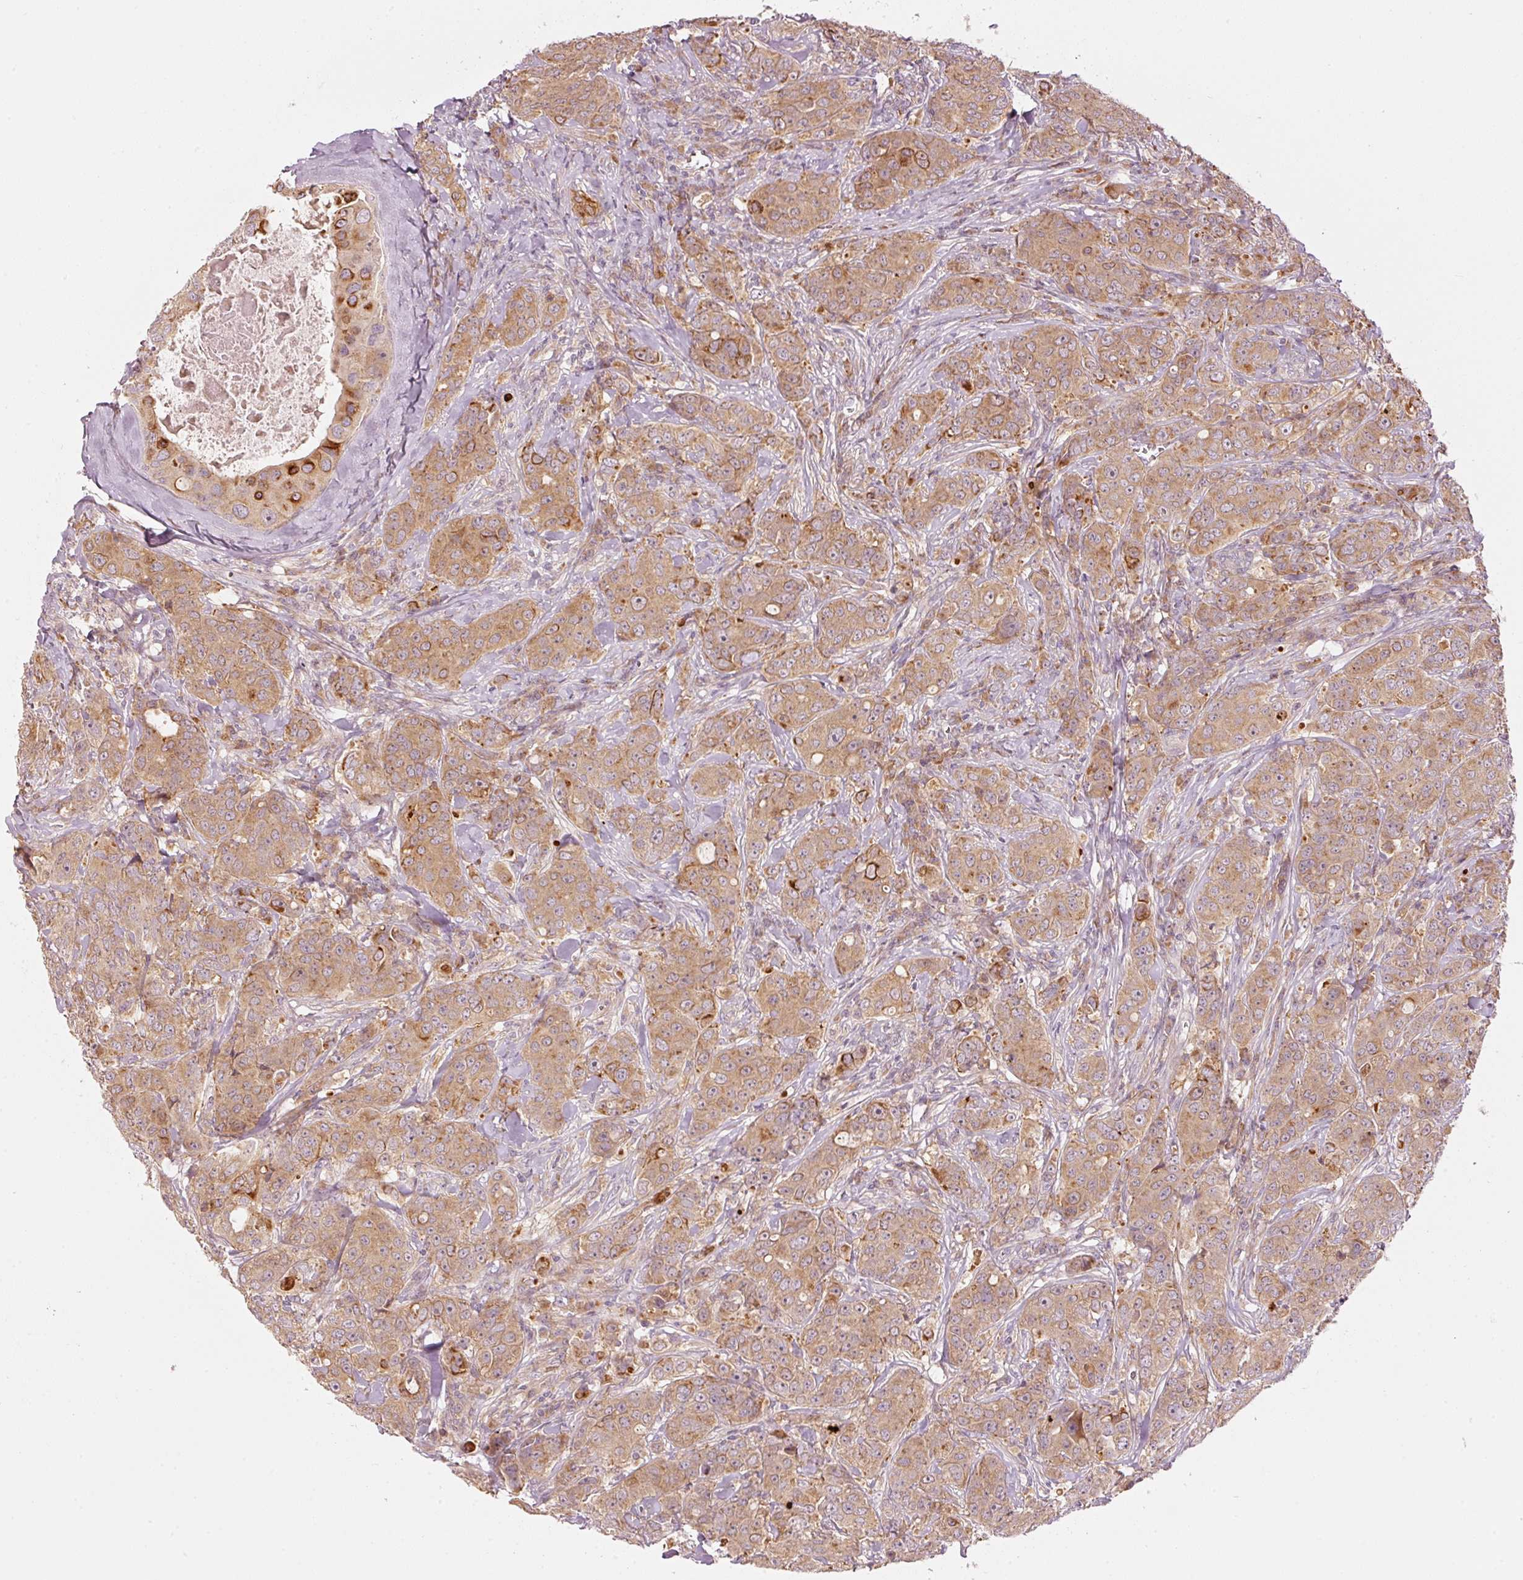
{"staining": {"intensity": "moderate", "quantity": ">75%", "location": "cytoplasmic/membranous"}, "tissue": "breast cancer", "cell_type": "Tumor cells", "image_type": "cancer", "snomed": [{"axis": "morphology", "description": "Duct carcinoma"}, {"axis": "topography", "description": "Breast"}], "caption": "Protein staining of breast cancer (intraductal carcinoma) tissue shows moderate cytoplasmic/membranous positivity in approximately >75% of tumor cells.", "gene": "MAP10", "patient": {"sex": "female", "age": 43}}